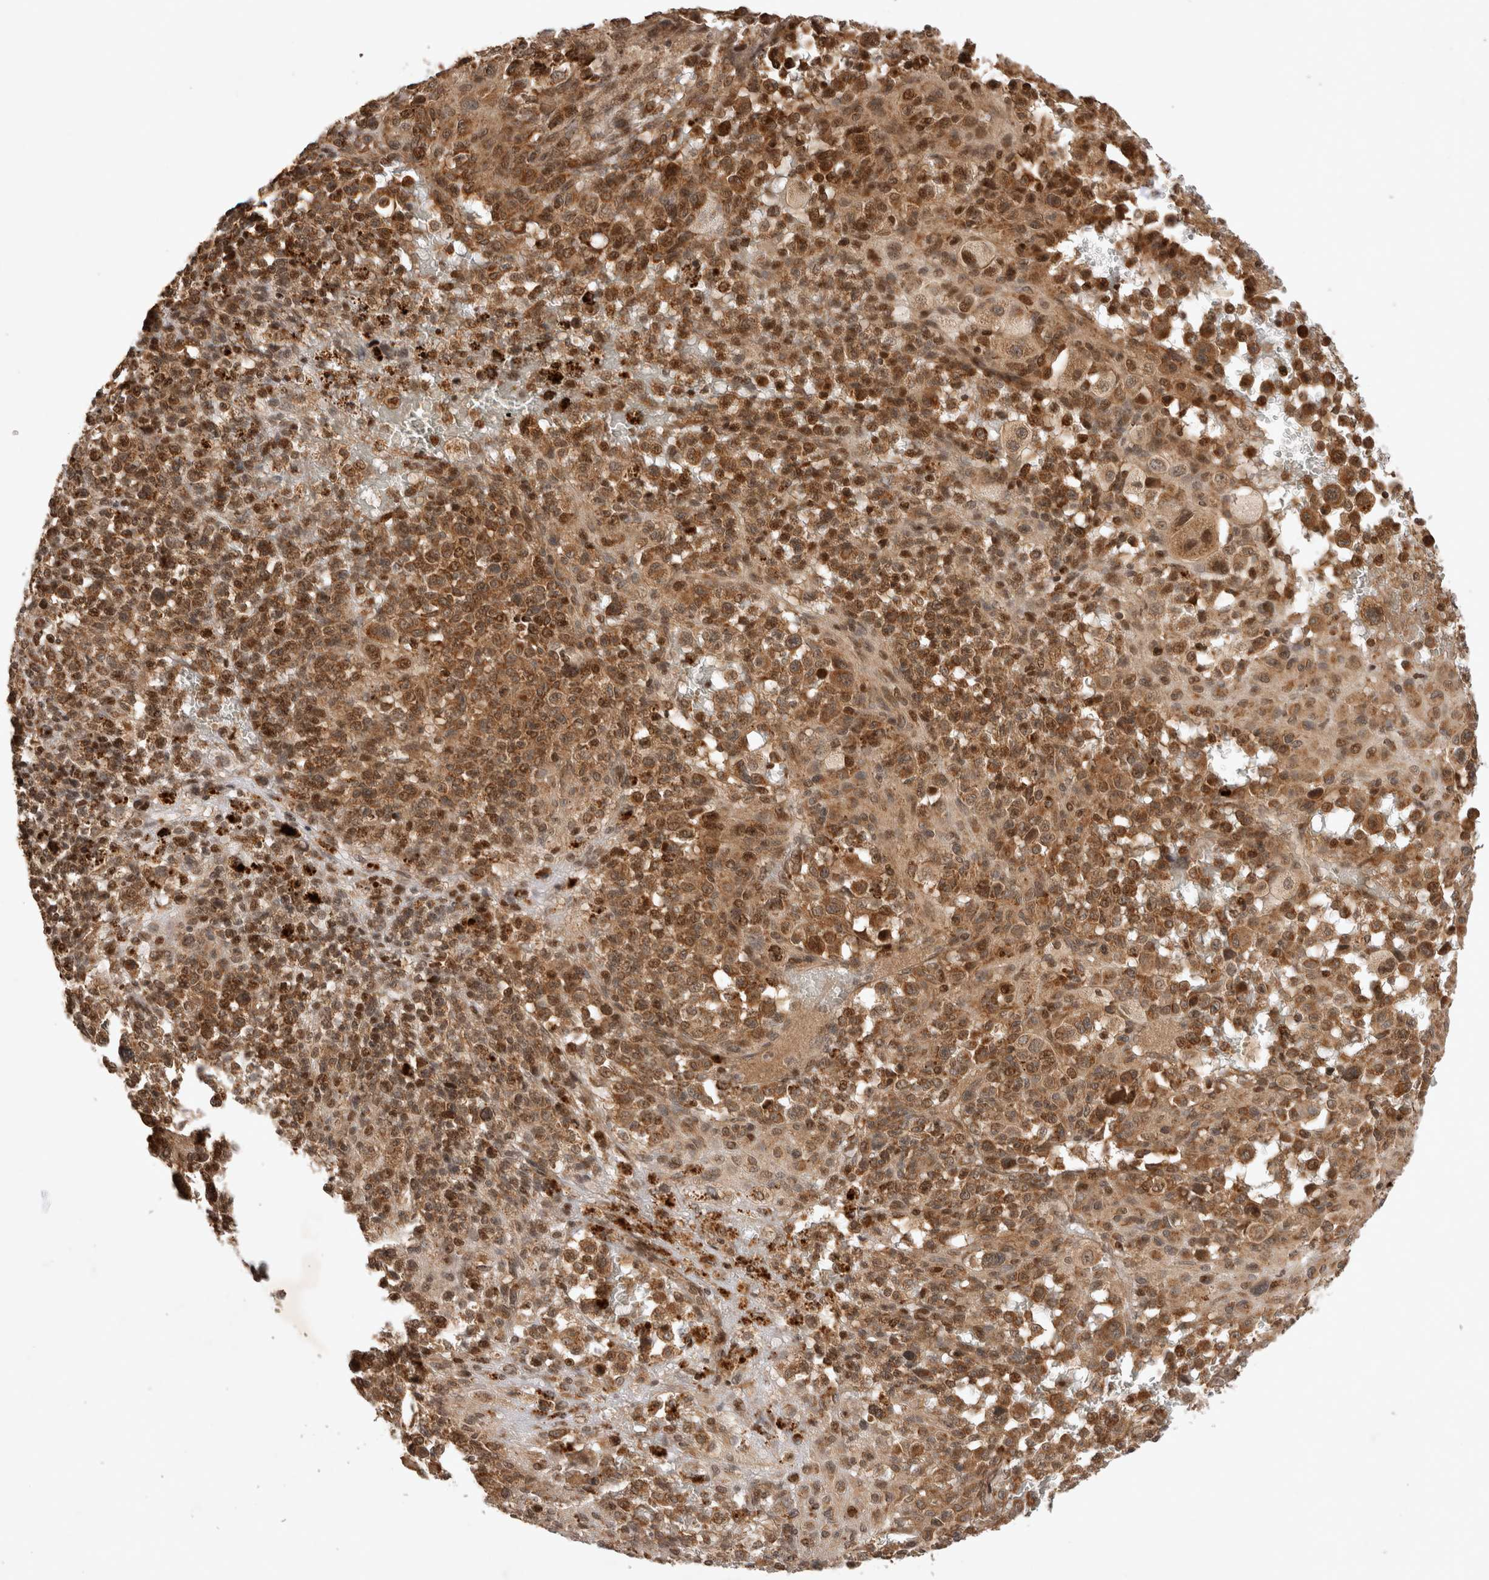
{"staining": {"intensity": "strong", "quantity": ">75%", "location": "cytoplasmic/membranous"}, "tissue": "melanoma", "cell_type": "Tumor cells", "image_type": "cancer", "snomed": [{"axis": "morphology", "description": "Malignant melanoma, Metastatic site"}, {"axis": "topography", "description": "Skin"}], "caption": "This is a photomicrograph of immunohistochemistry staining of malignant melanoma (metastatic site), which shows strong expression in the cytoplasmic/membranous of tumor cells.", "gene": "FAM221A", "patient": {"sex": "female", "age": 74}}